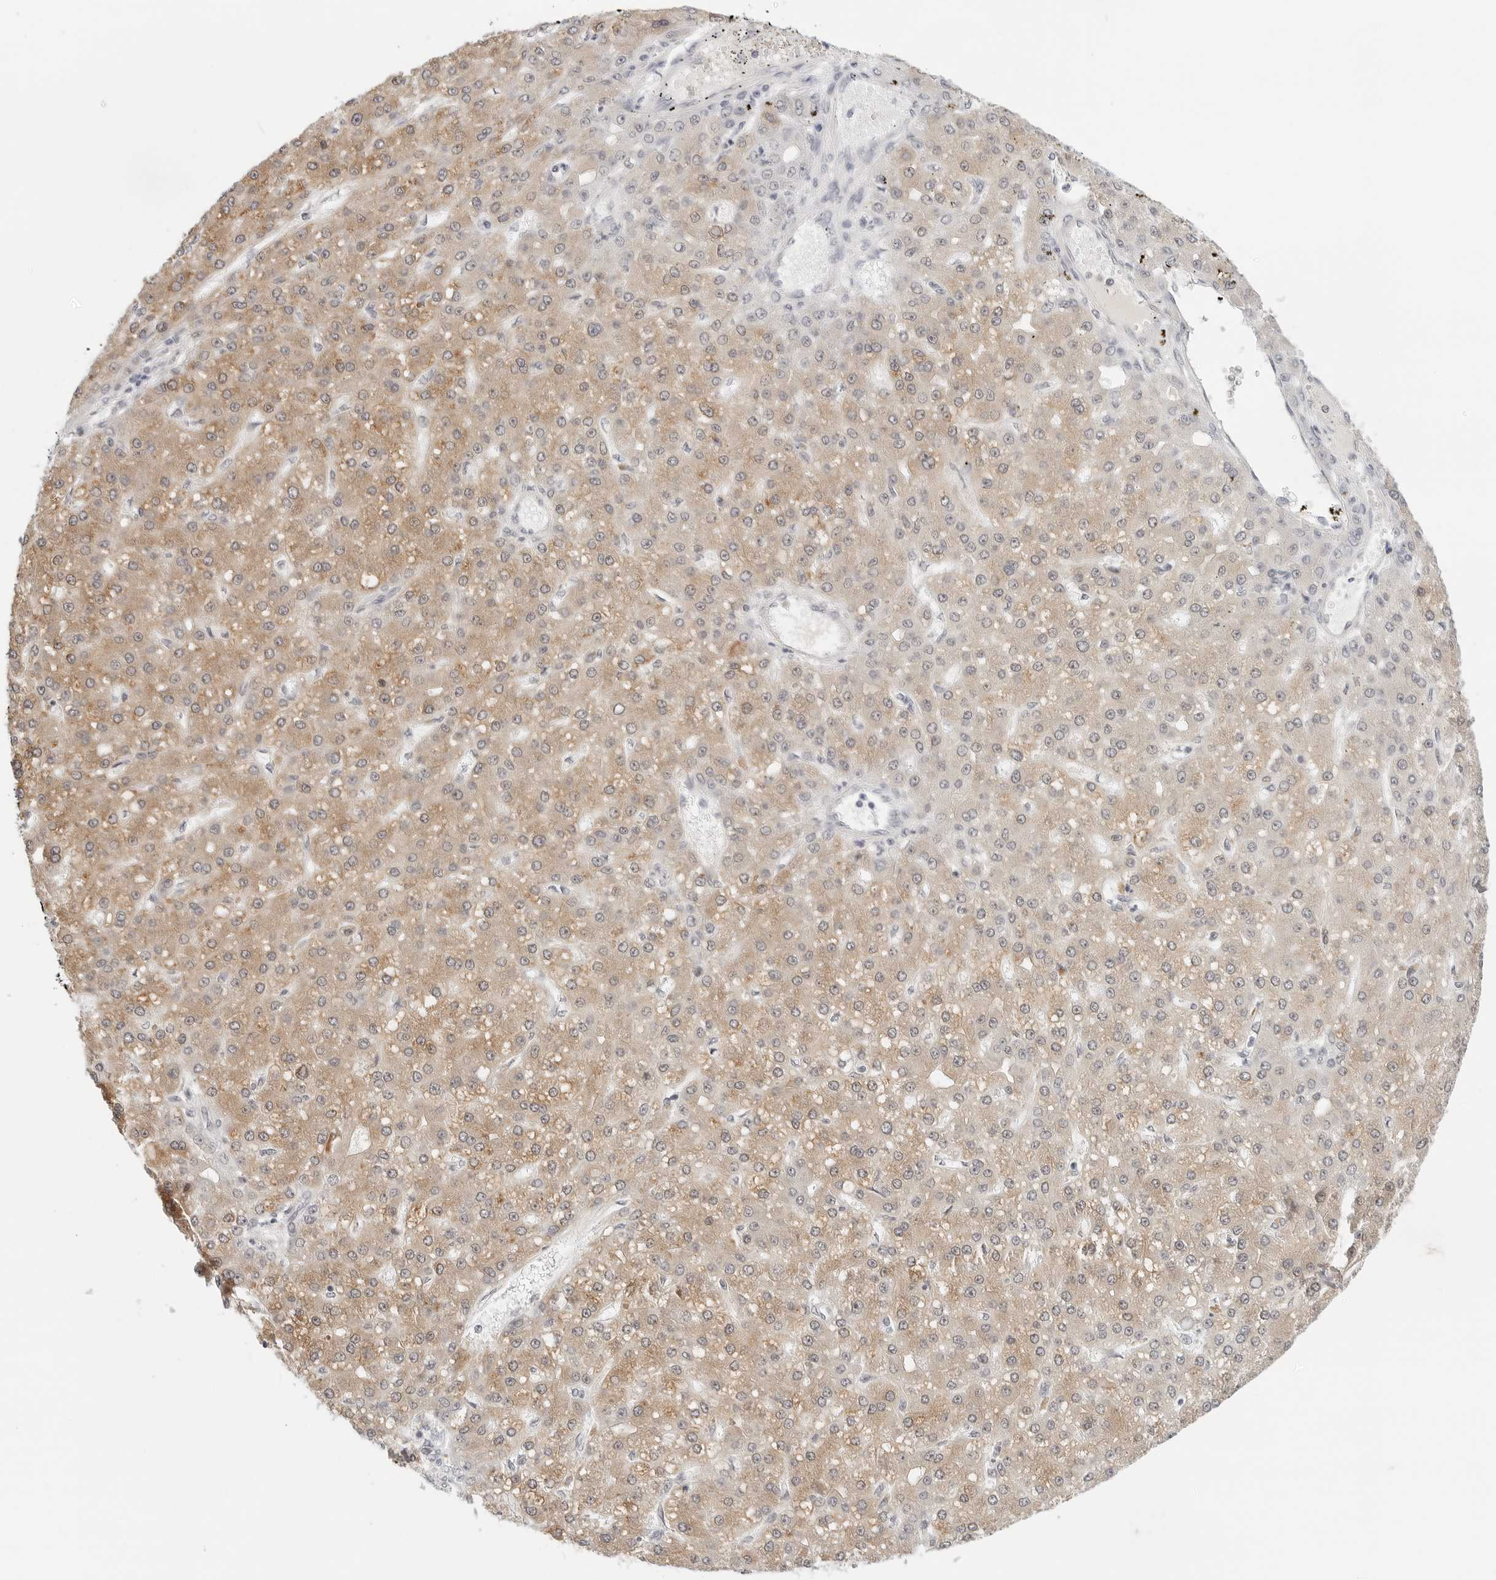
{"staining": {"intensity": "weak", "quantity": ">75%", "location": "cytoplasmic/membranous"}, "tissue": "liver cancer", "cell_type": "Tumor cells", "image_type": "cancer", "snomed": [{"axis": "morphology", "description": "Carcinoma, Hepatocellular, NOS"}, {"axis": "topography", "description": "Liver"}], "caption": "Liver cancer (hepatocellular carcinoma) stained with a protein marker shows weak staining in tumor cells.", "gene": "TSEN2", "patient": {"sex": "male", "age": 67}}